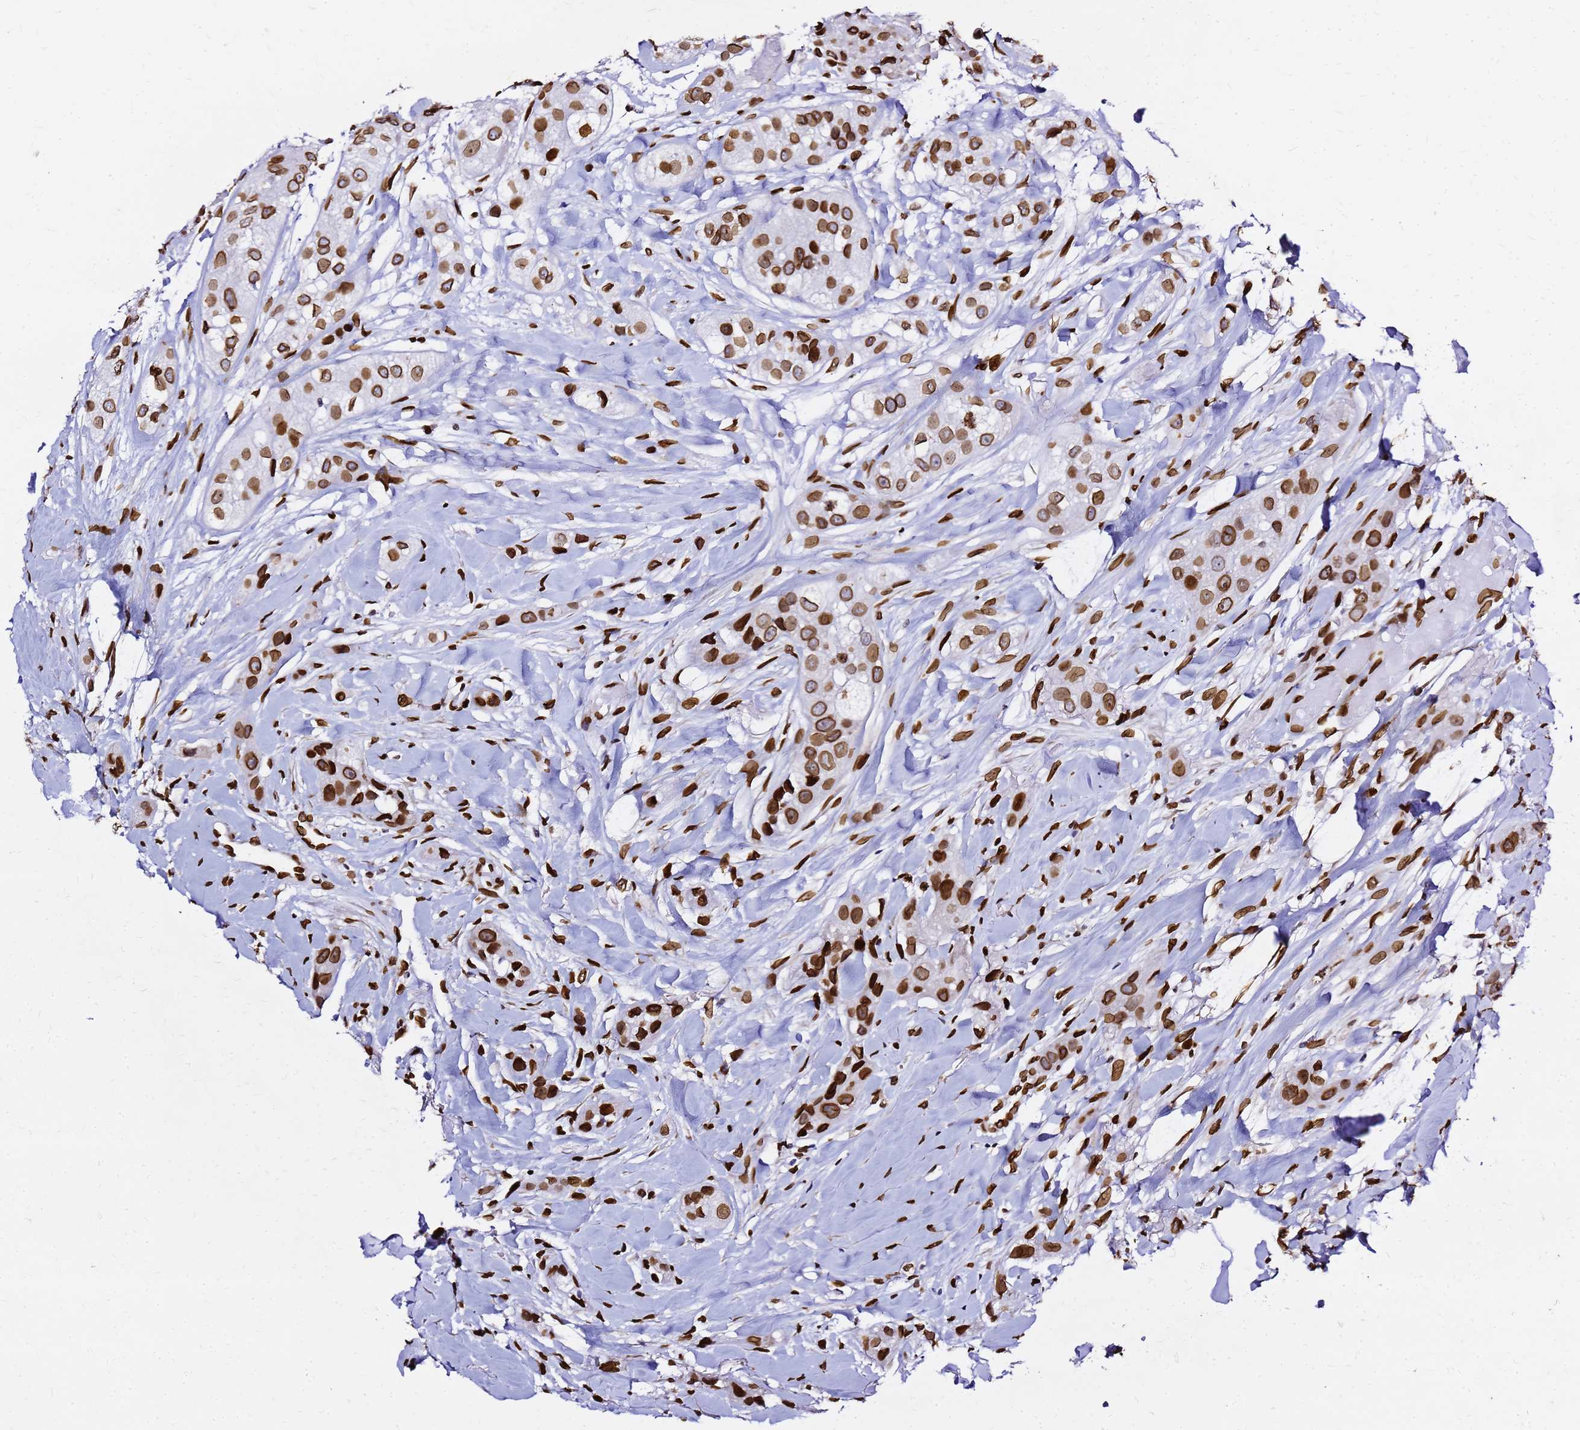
{"staining": {"intensity": "strong", "quantity": ">75%", "location": "cytoplasmic/membranous,nuclear"}, "tissue": "head and neck cancer", "cell_type": "Tumor cells", "image_type": "cancer", "snomed": [{"axis": "morphology", "description": "Normal tissue, NOS"}, {"axis": "morphology", "description": "Squamous cell carcinoma, NOS"}, {"axis": "topography", "description": "Skeletal muscle"}, {"axis": "topography", "description": "Head-Neck"}], "caption": "Immunohistochemical staining of head and neck squamous cell carcinoma demonstrates high levels of strong cytoplasmic/membranous and nuclear staining in approximately >75% of tumor cells.", "gene": "C6orf141", "patient": {"sex": "male", "age": 51}}